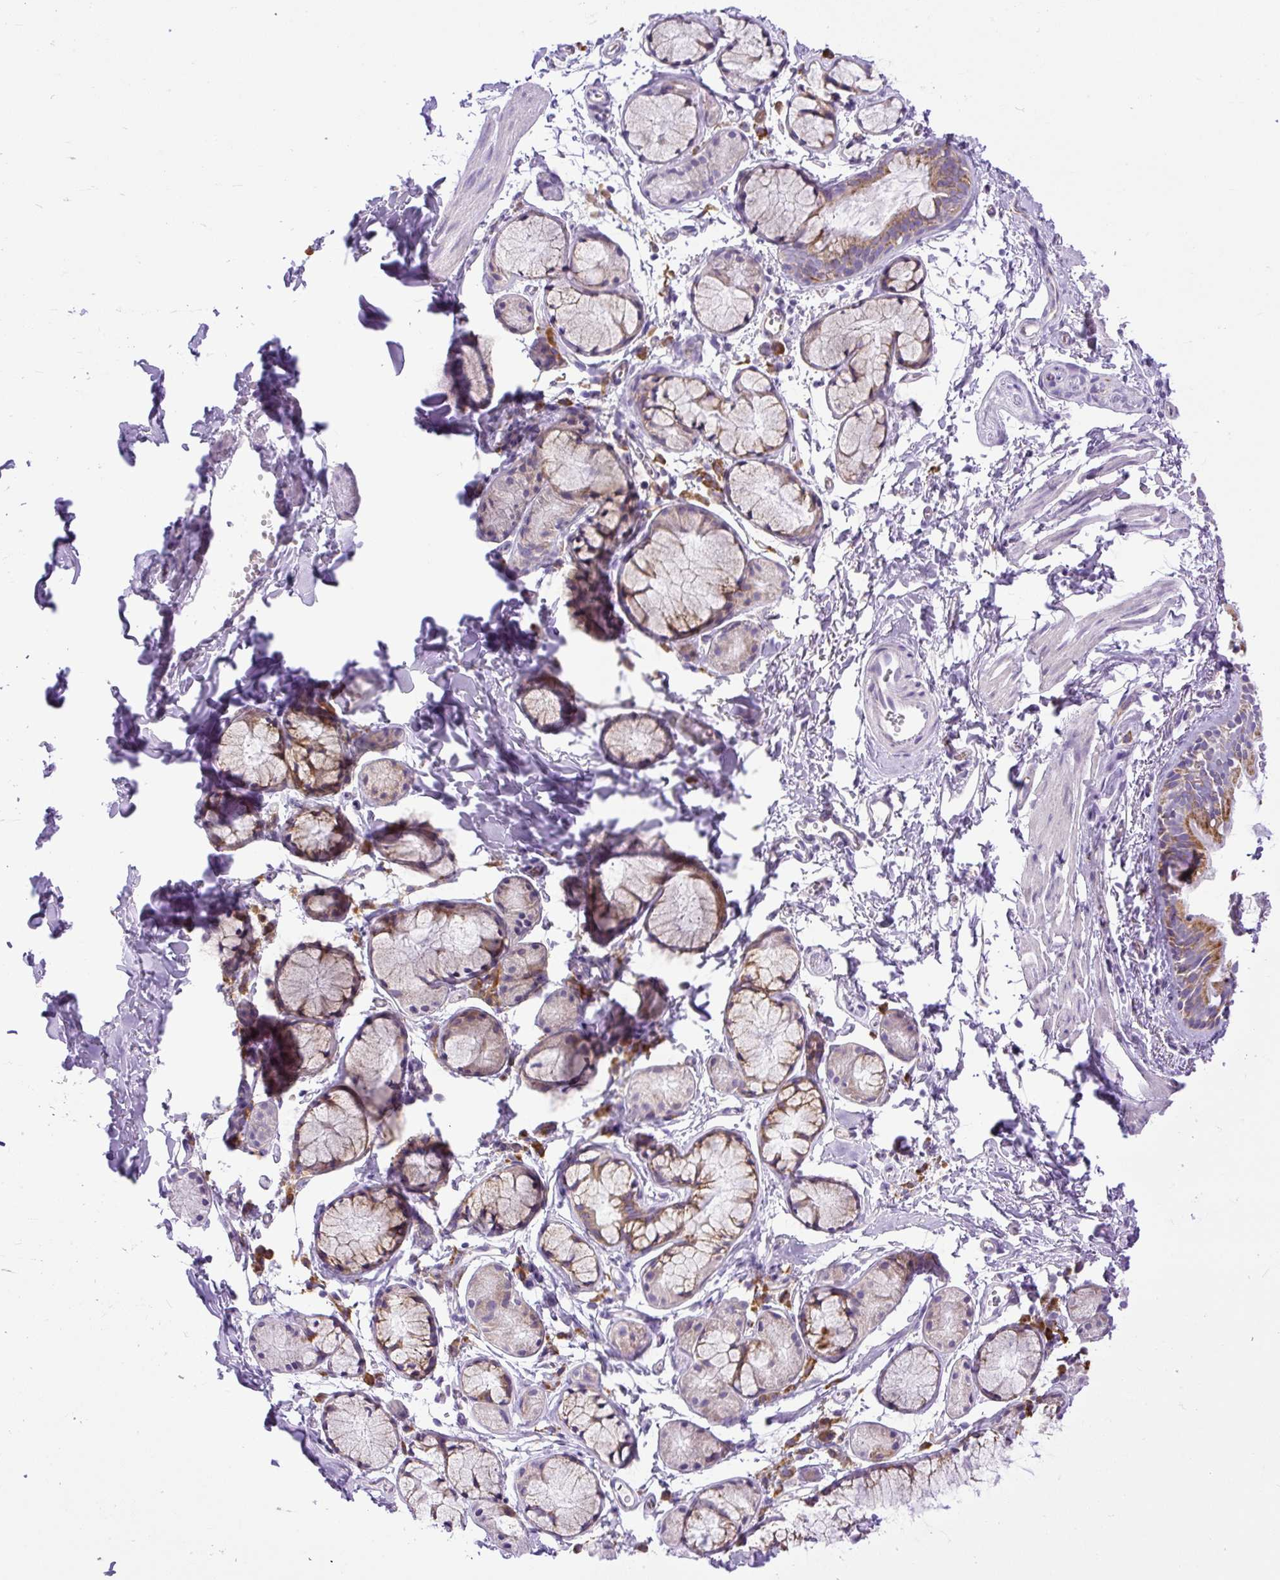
{"staining": {"intensity": "negative", "quantity": "none", "location": "none"}, "tissue": "soft tissue", "cell_type": "Fibroblasts", "image_type": "normal", "snomed": [{"axis": "morphology", "description": "Normal tissue, NOS"}, {"axis": "topography", "description": "Cartilage tissue"}, {"axis": "topography", "description": "Bronchus"}, {"axis": "topography", "description": "Peripheral nerve tissue"}], "caption": "Protein analysis of normal soft tissue exhibits no significant staining in fibroblasts. (DAB (3,3'-diaminobenzidine) immunohistochemistry (IHC), high magnification).", "gene": "SYBU", "patient": {"sex": "female", "age": 59}}